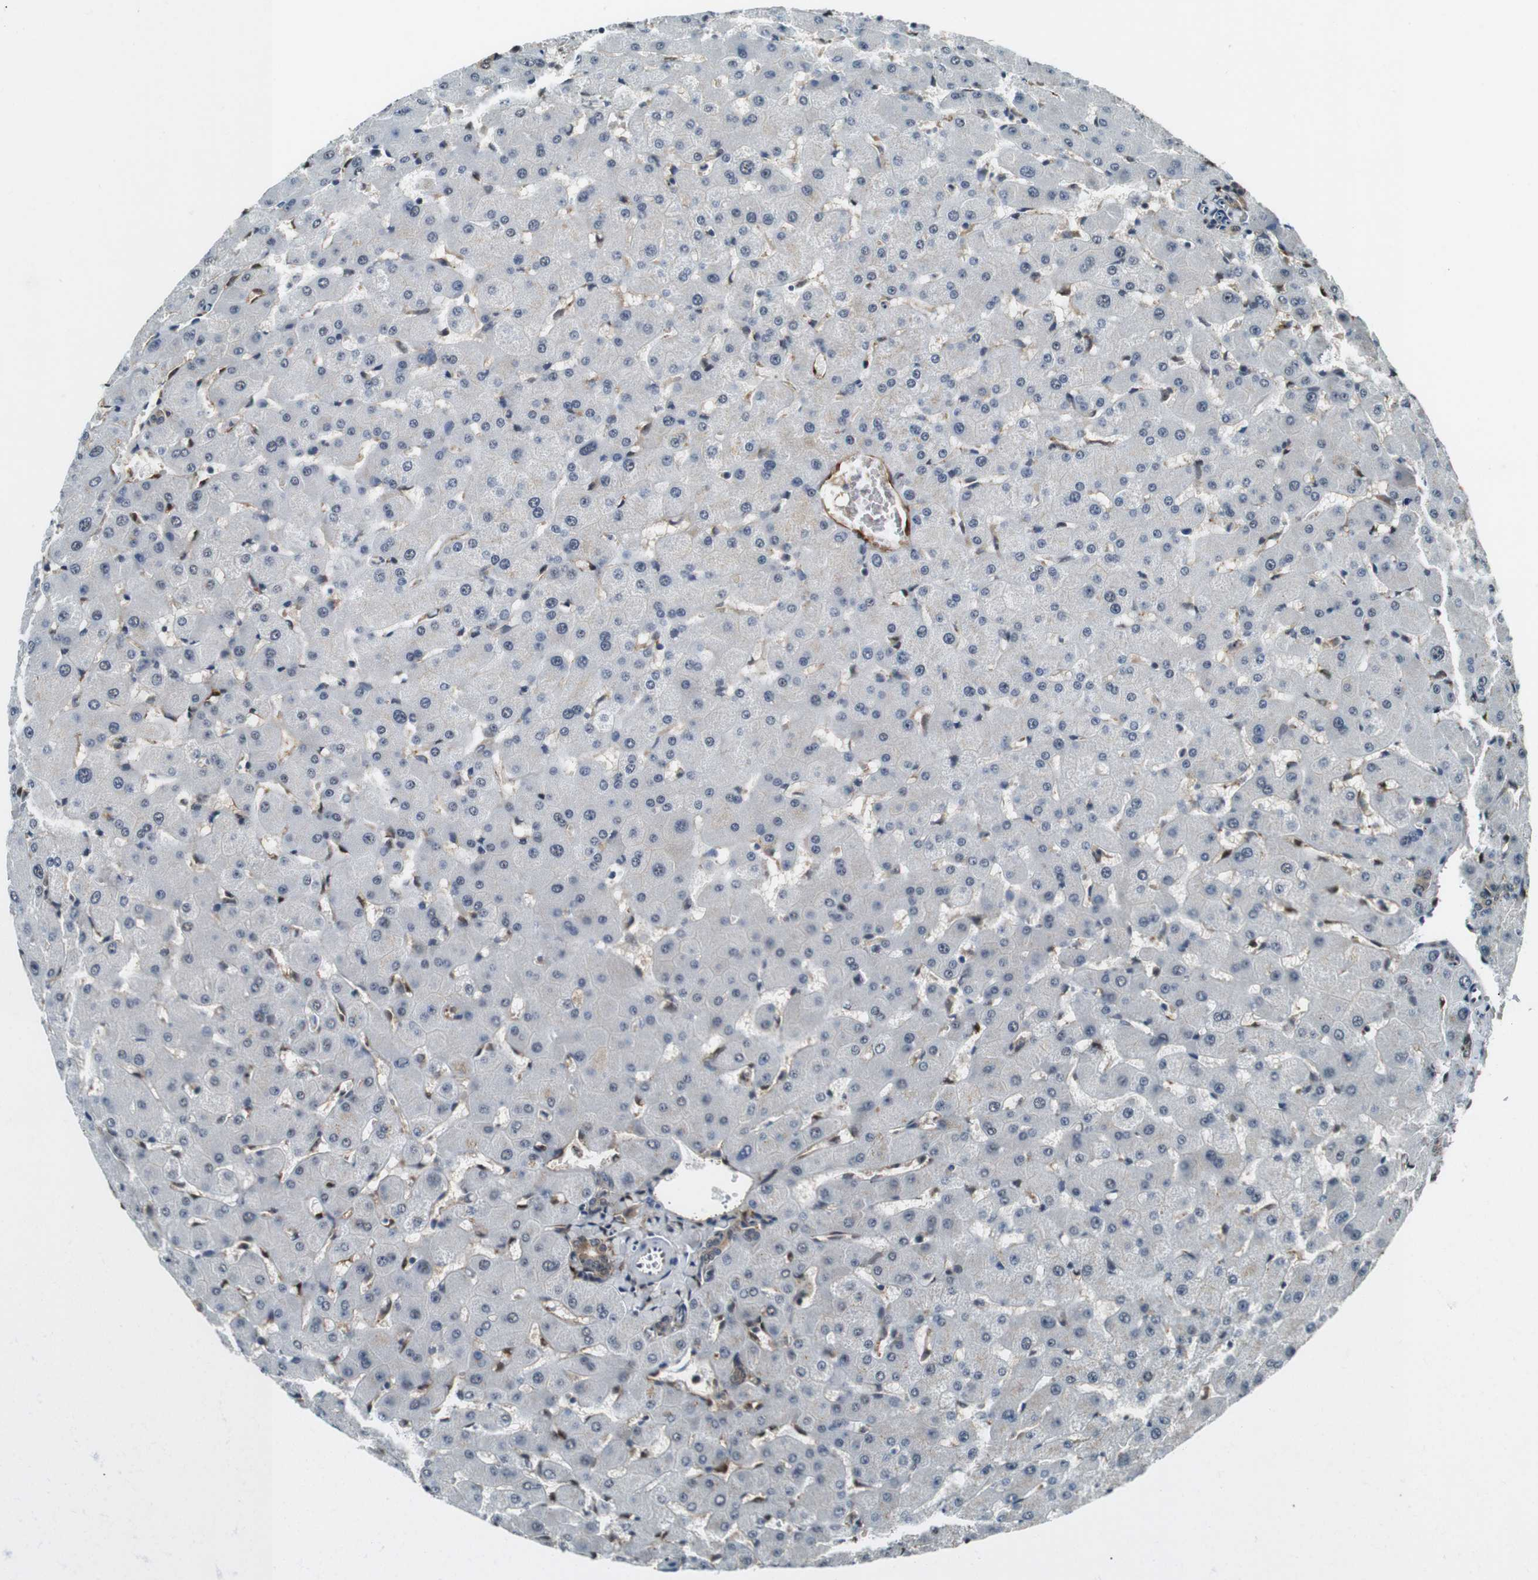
{"staining": {"intensity": "moderate", "quantity": ">75%", "location": "cytoplasmic/membranous"}, "tissue": "liver", "cell_type": "Cholangiocytes", "image_type": "normal", "snomed": [{"axis": "morphology", "description": "Normal tissue, NOS"}, {"axis": "topography", "description": "Liver"}], "caption": "The image displays immunohistochemical staining of benign liver. There is moderate cytoplasmic/membranous positivity is identified in about >75% of cholangiocytes. Nuclei are stained in blue.", "gene": "LXN", "patient": {"sex": "female", "age": 63}}